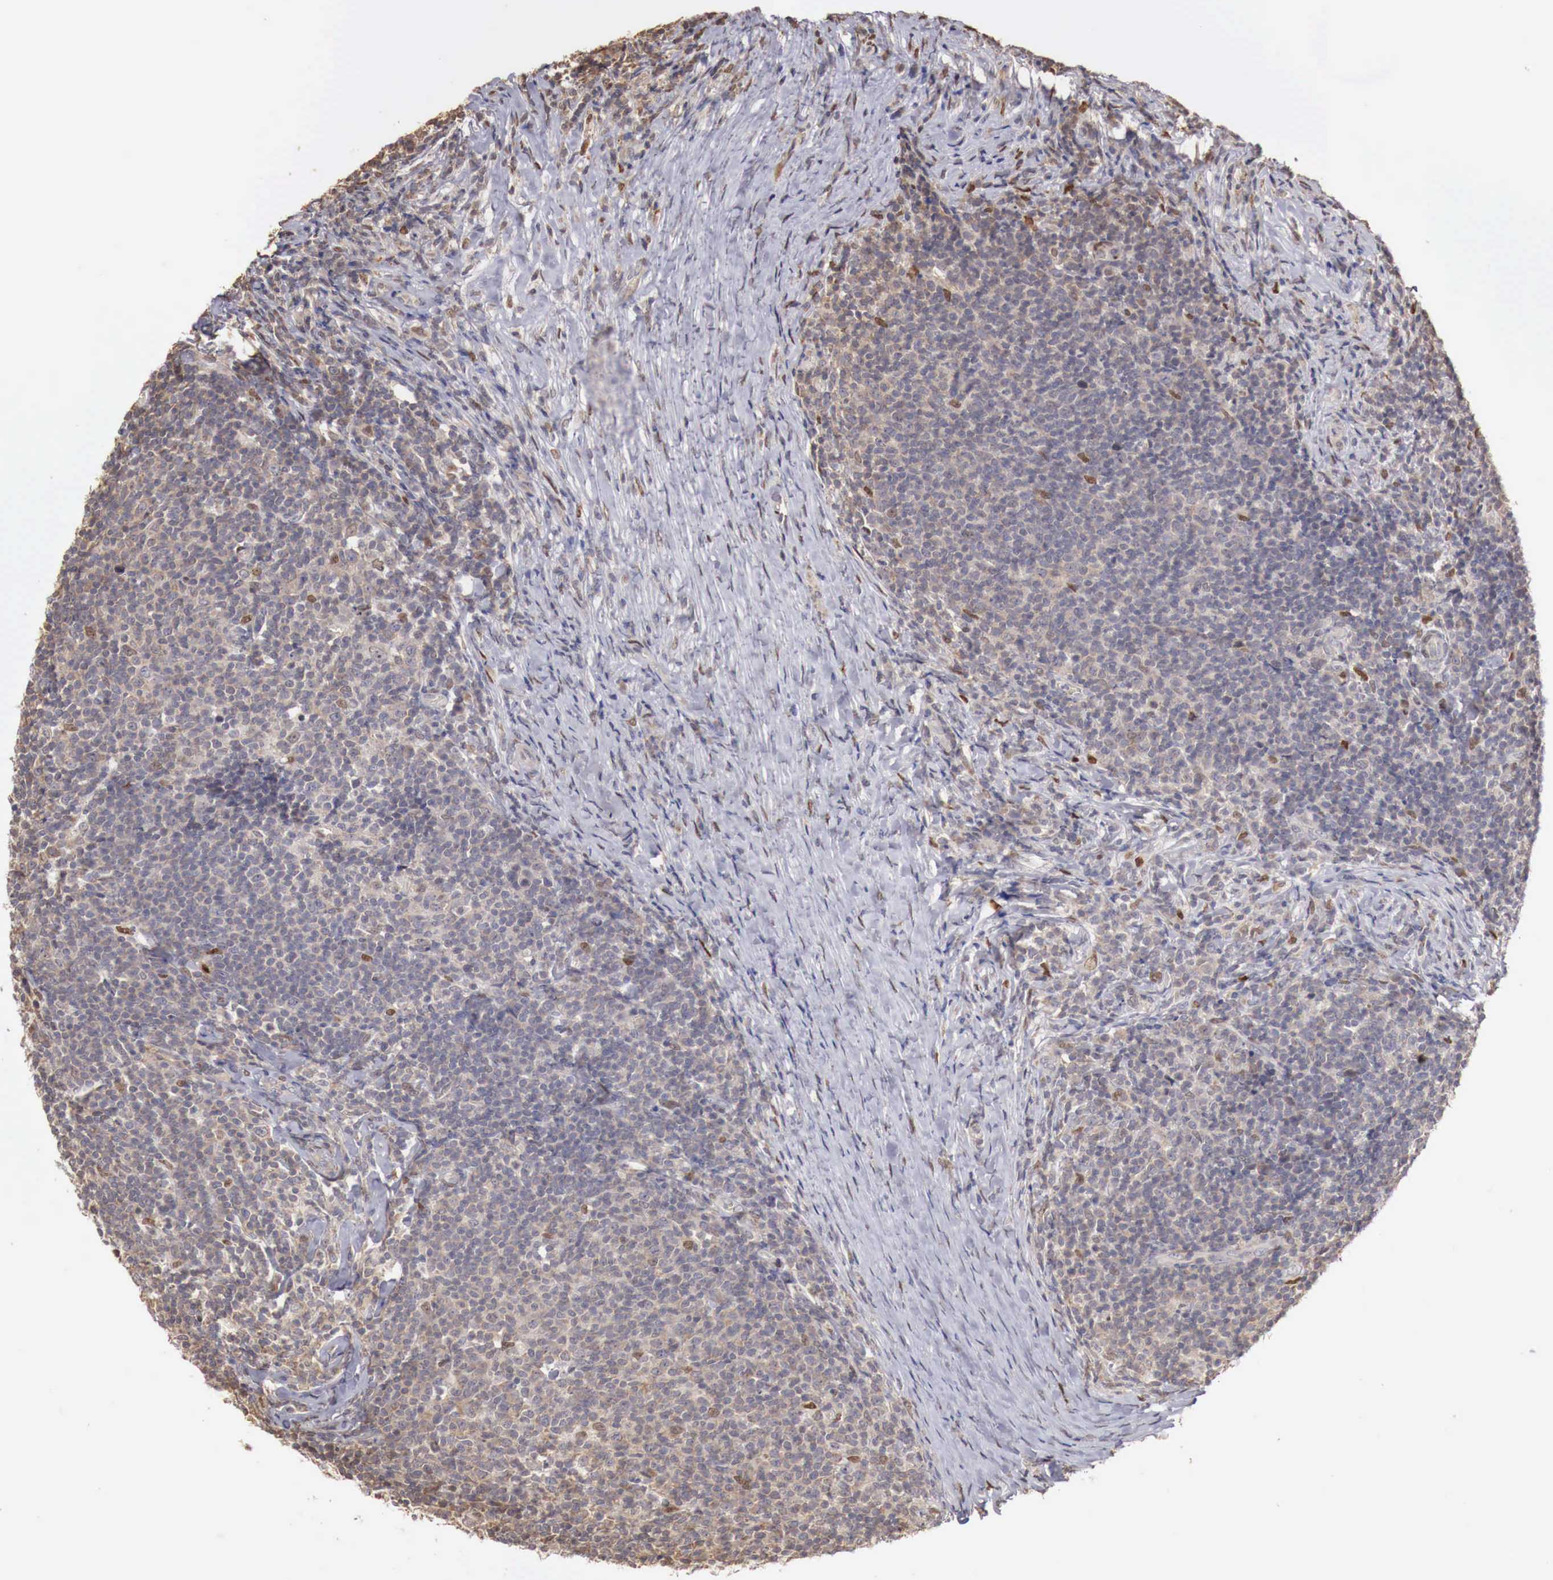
{"staining": {"intensity": "moderate", "quantity": "<25%", "location": "nuclear"}, "tissue": "lymphoma", "cell_type": "Tumor cells", "image_type": "cancer", "snomed": [{"axis": "morphology", "description": "Malignant lymphoma, non-Hodgkin's type, Low grade"}, {"axis": "topography", "description": "Lymph node"}], "caption": "Low-grade malignant lymphoma, non-Hodgkin's type was stained to show a protein in brown. There is low levels of moderate nuclear expression in about <25% of tumor cells.", "gene": "KHDRBS2", "patient": {"sex": "male", "age": 74}}